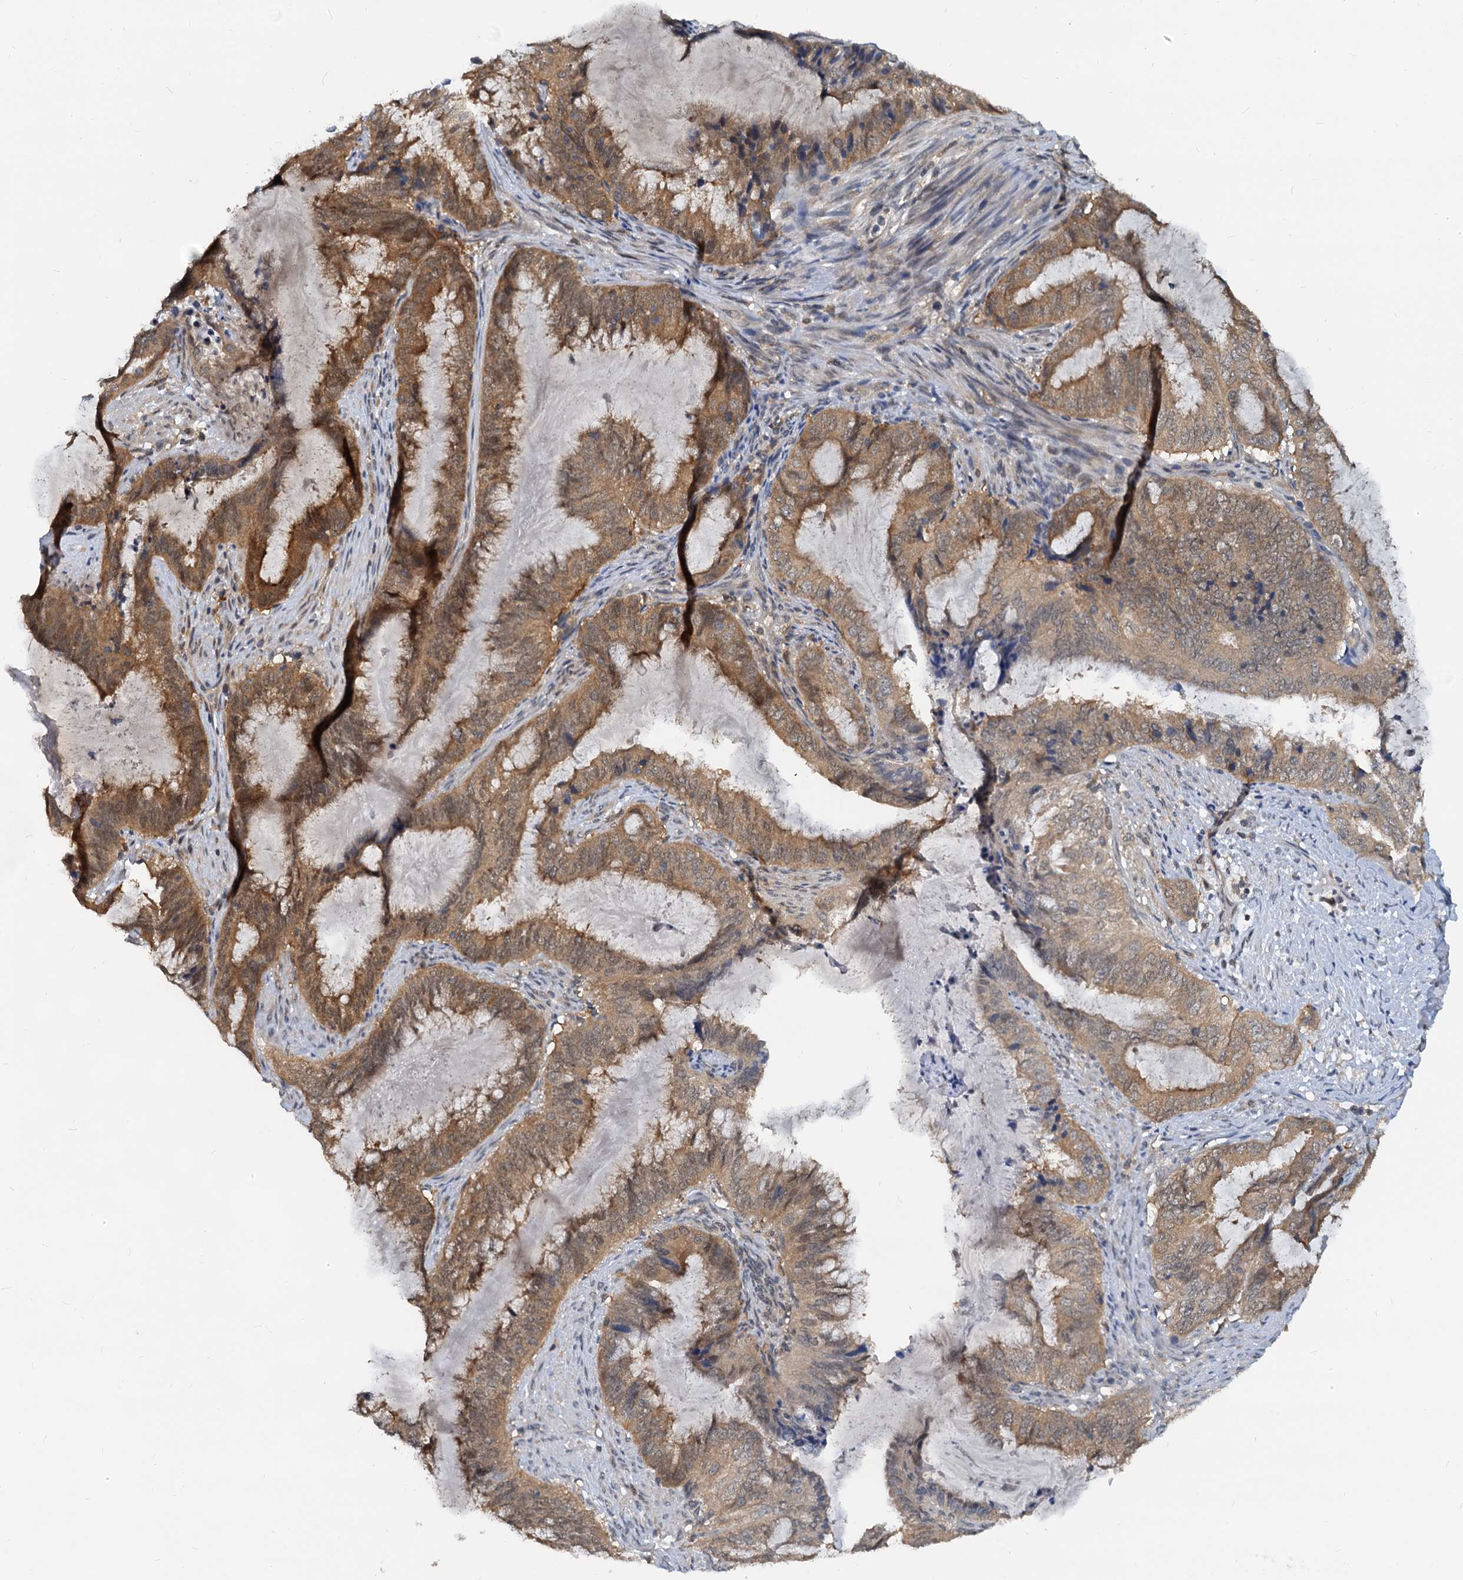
{"staining": {"intensity": "moderate", "quantity": ">75%", "location": "cytoplasmic/membranous"}, "tissue": "endometrial cancer", "cell_type": "Tumor cells", "image_type": "cancer", "snomed": [{"axis": "morphology", "description": "Adenocarcinoma, NOS"}, {"axis": "topography", "description": "Endometrium"}], "caption": "This photomicrograph exhibits IHC staining of human endometrial adenocarcinoma, with medium moderate cytoplasmic/membranous staining in approximately >75% of tumor cells.", "gene": "PTGES3", "patient": {"sex": "female", "age": 51}}